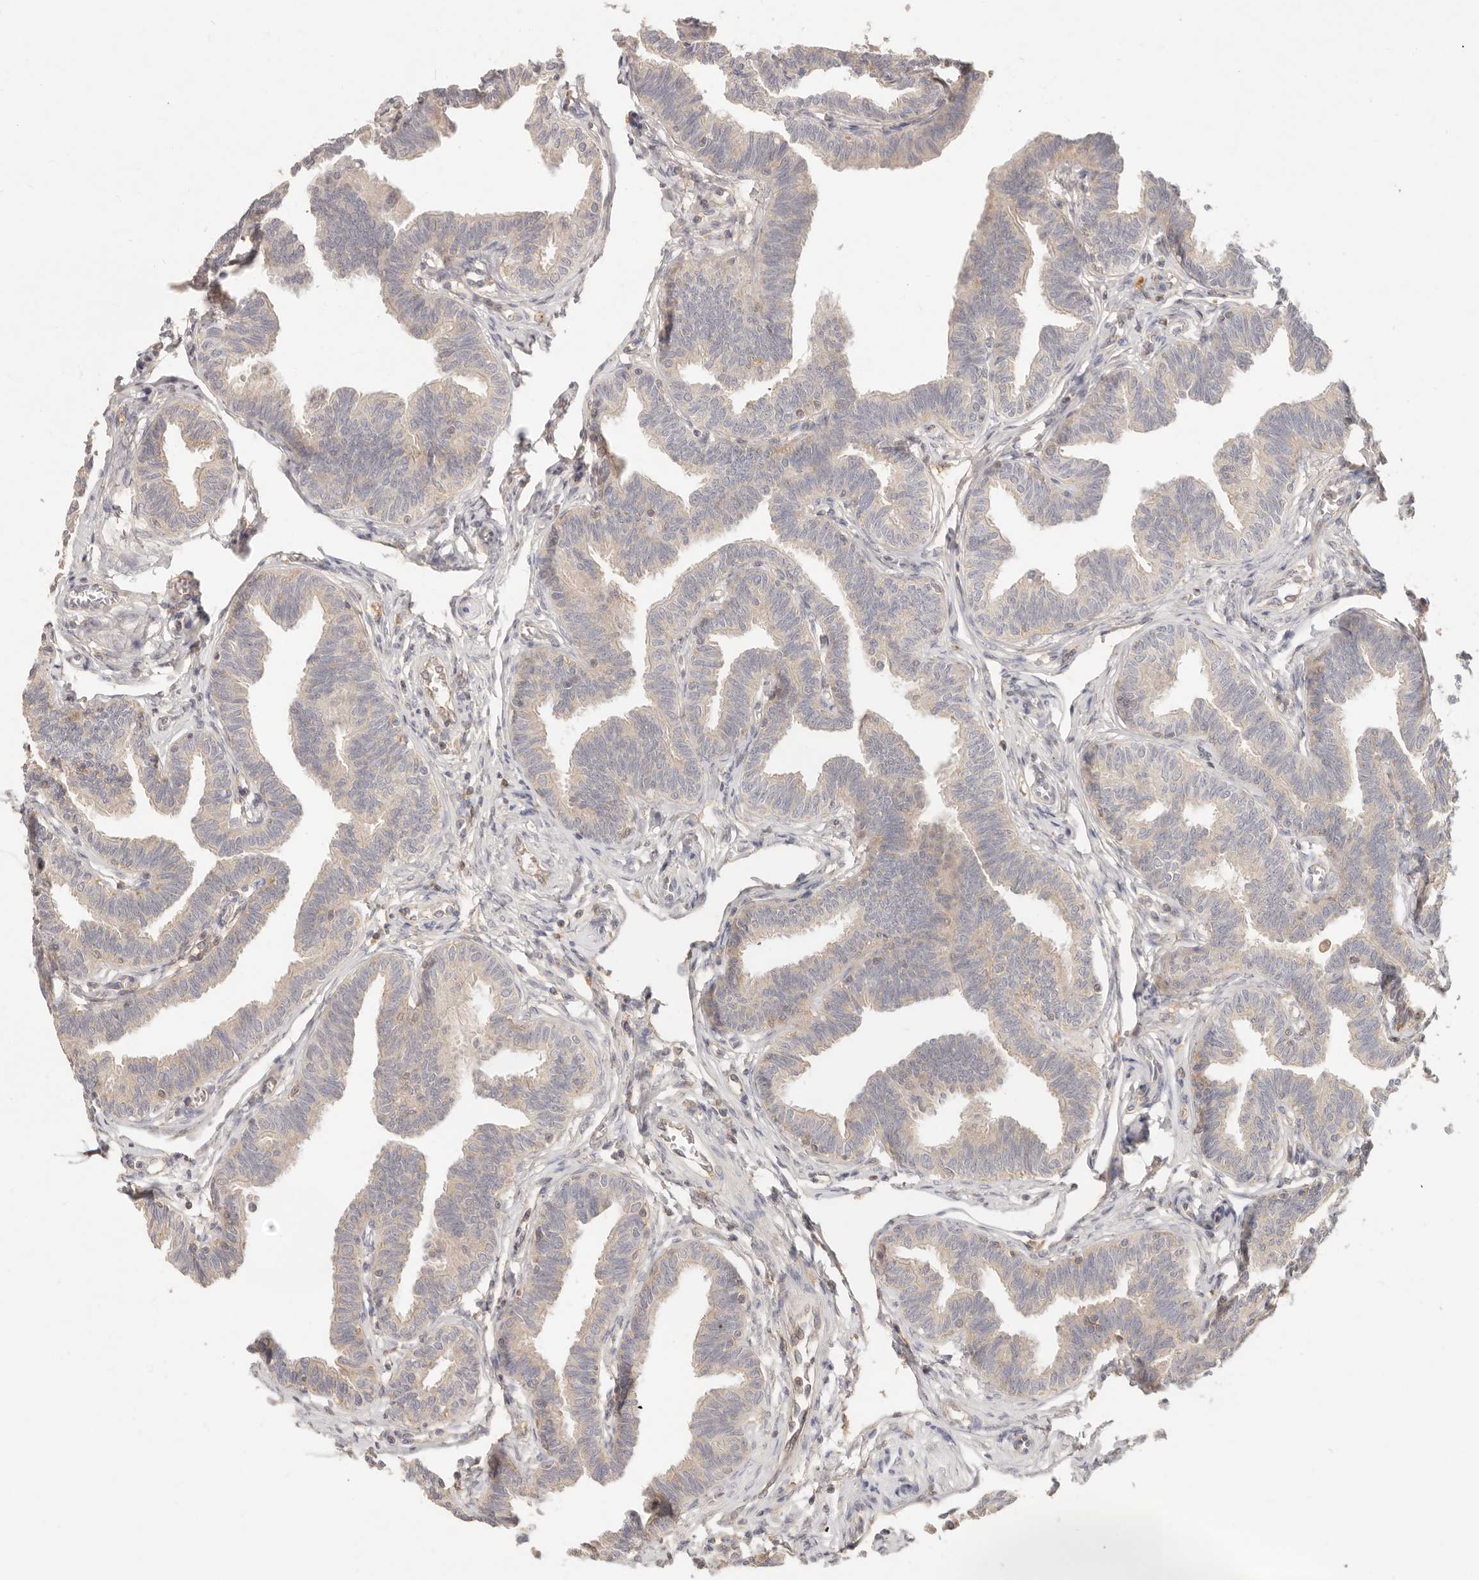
{"staining": {"intensity": "negative", "quantity": "none", "location": "none"}, "tissue": "fallopian tube", "cell_type": "Glandular cells", "image_type": "normal", "snomed": [{"axis": "morphology", "description": "Normal tissue, NOS"}, {"axis": "topography", "description": "Fallopian tube"}, {"axis": "topography", "description": "Ovary"}], "caption": "Normal fallopian tube was stained to show a protein in brown. There is no significant positivity in glandular cells. The staining is performed using DAB brown chromogen with nuclei counter-stained in using hematoxylin.", "gene": "NECAP2", "patient": {"sex": "female", "age": 23}}